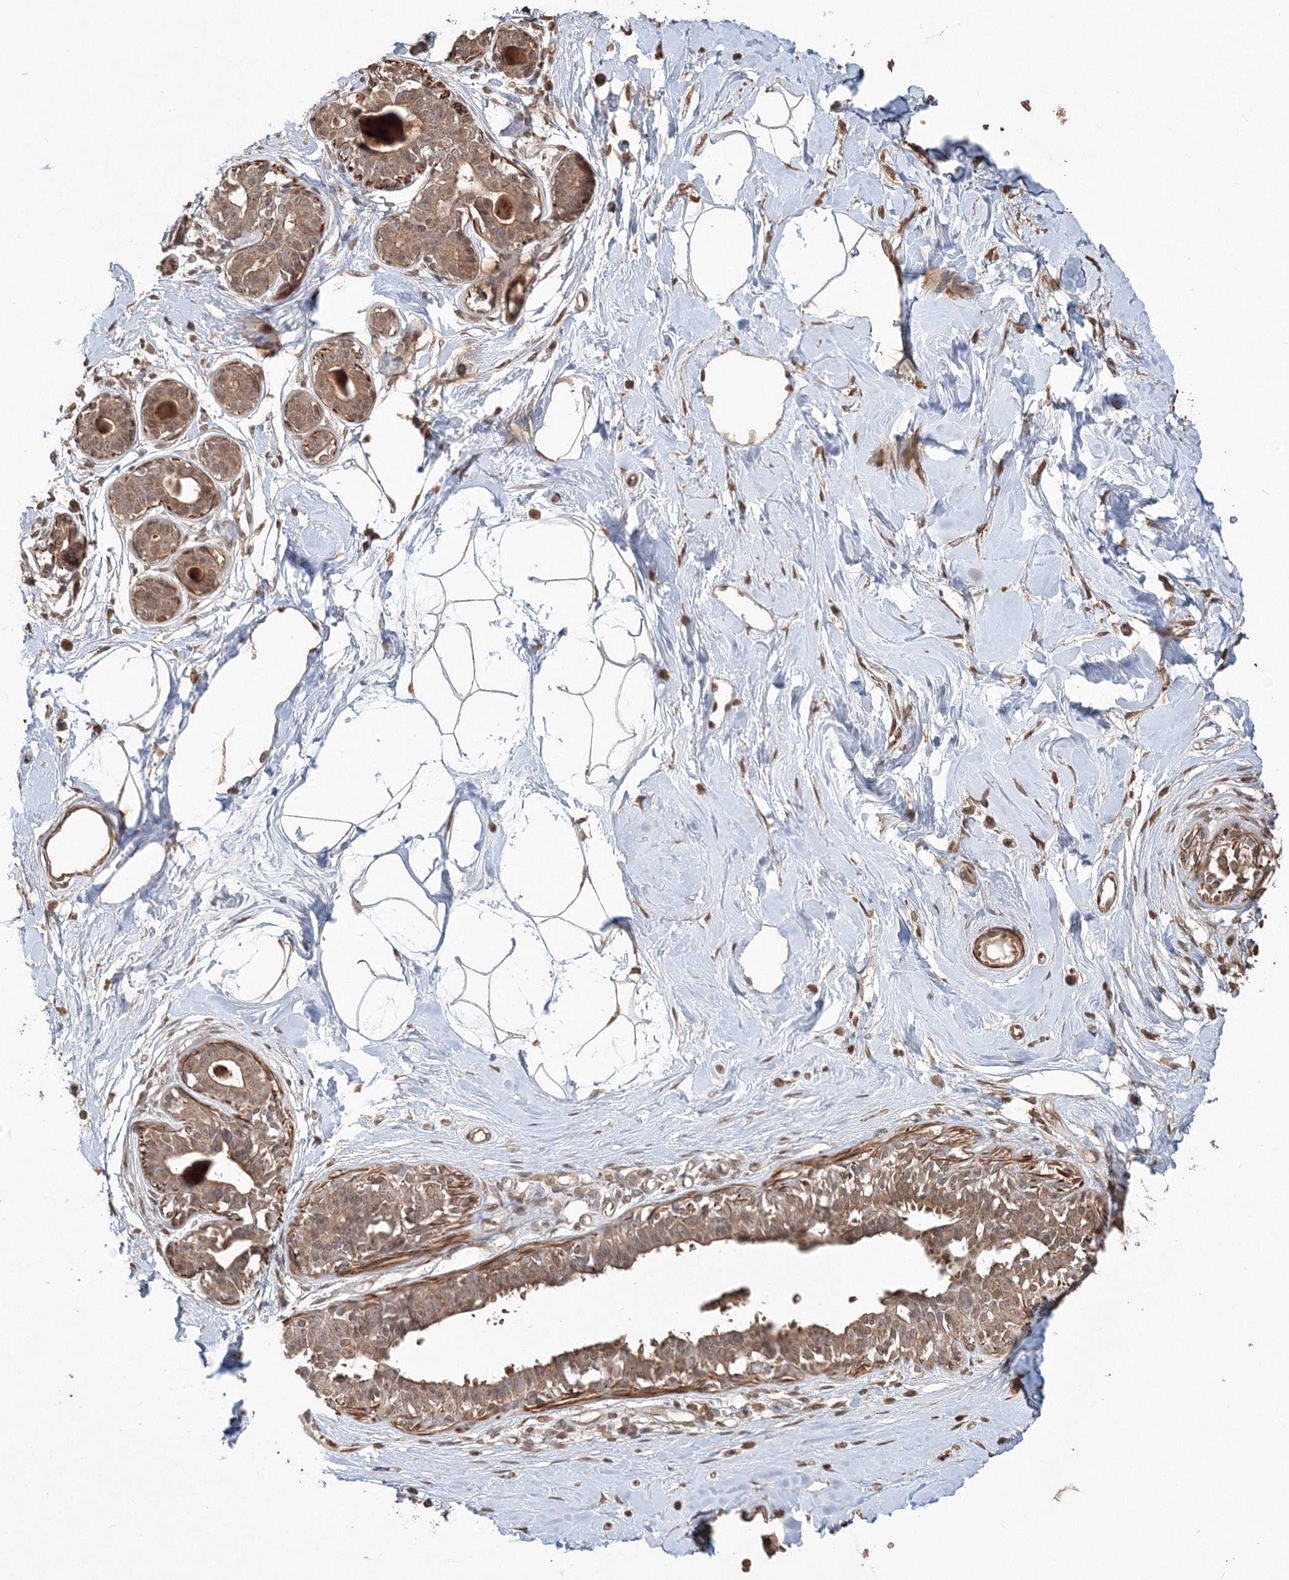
{"staining": {"intensity": "moderate", "quantity": ">75%", "location": "cytoplasmic/membranous"}, "tissue": "breast", "cell_type": "Adipocytes", "image_type": "normal", "snomed": [{"axis": "morphology", "description": "Normal tissue, NOS"}, {"axis": "topography", "description": "Breast"}], "caption": "A high-resolution image shows IHC staining of unremarkable breast, which reveals moderate cytoplasmic/membranous expression in about >75% of adipocytes.", "gene": "CCDC122", "patient": {"sex": "female", "age": 45}}